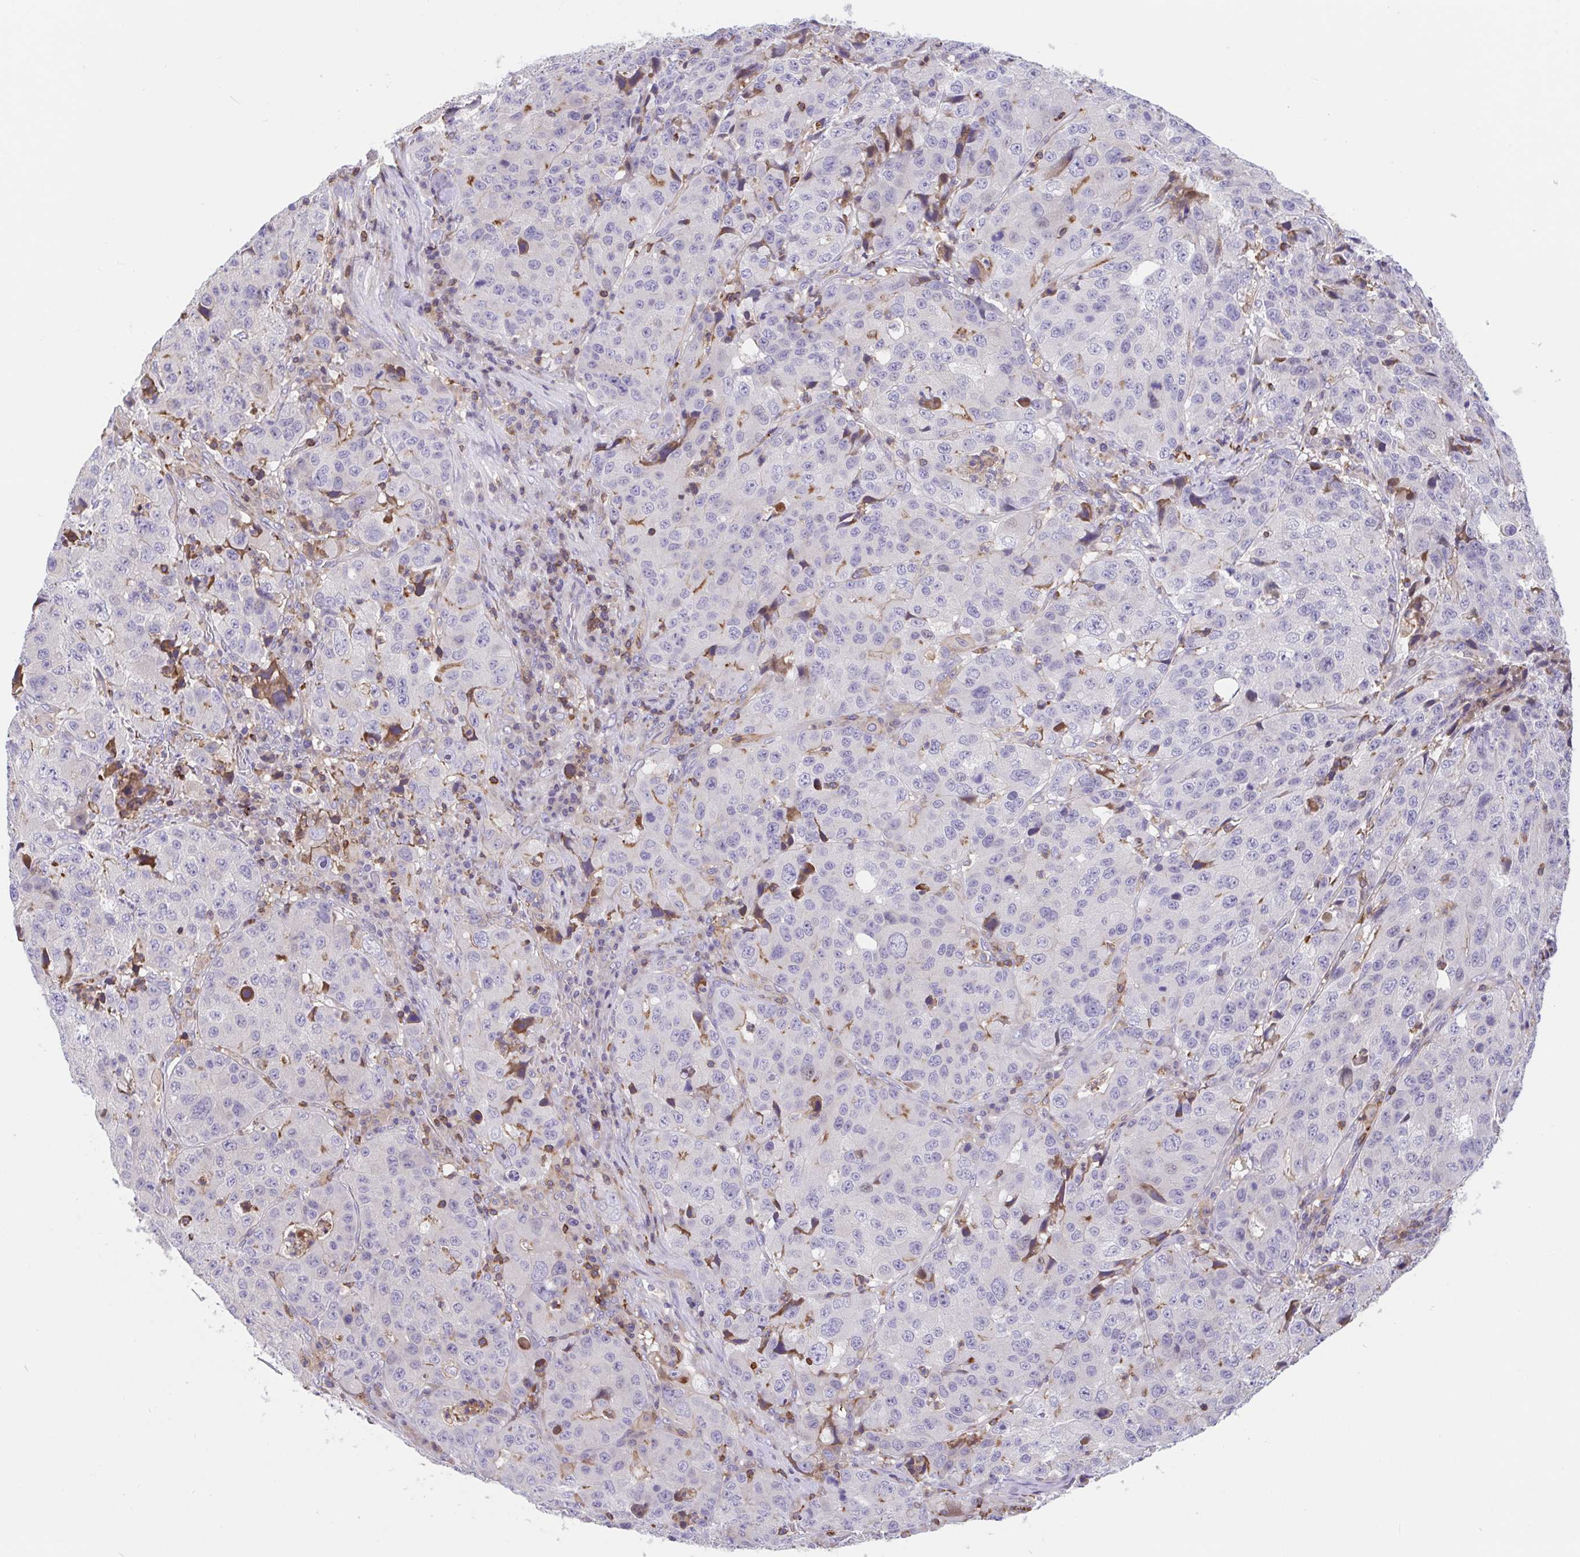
{"staining": {"intensity": "negative", "quantity": "none", "location": "none"}, "tissue": "stomach cancer", "cell_type": "Tumor cells", "image_type": "cancer", "snomed": [{"axis": "morphology", "description": "Adenocarcinoma, NOS"}, {"axis": "topography", "description": "Stomach"}], "caption": "Protein analysis of stomach cancer demonstrates no significant expression in tumor cells. (IHC, brightfield microscopy, high magnification).", "gene": "TPRG1", "patient": {"sex": "male", "age": 71}}